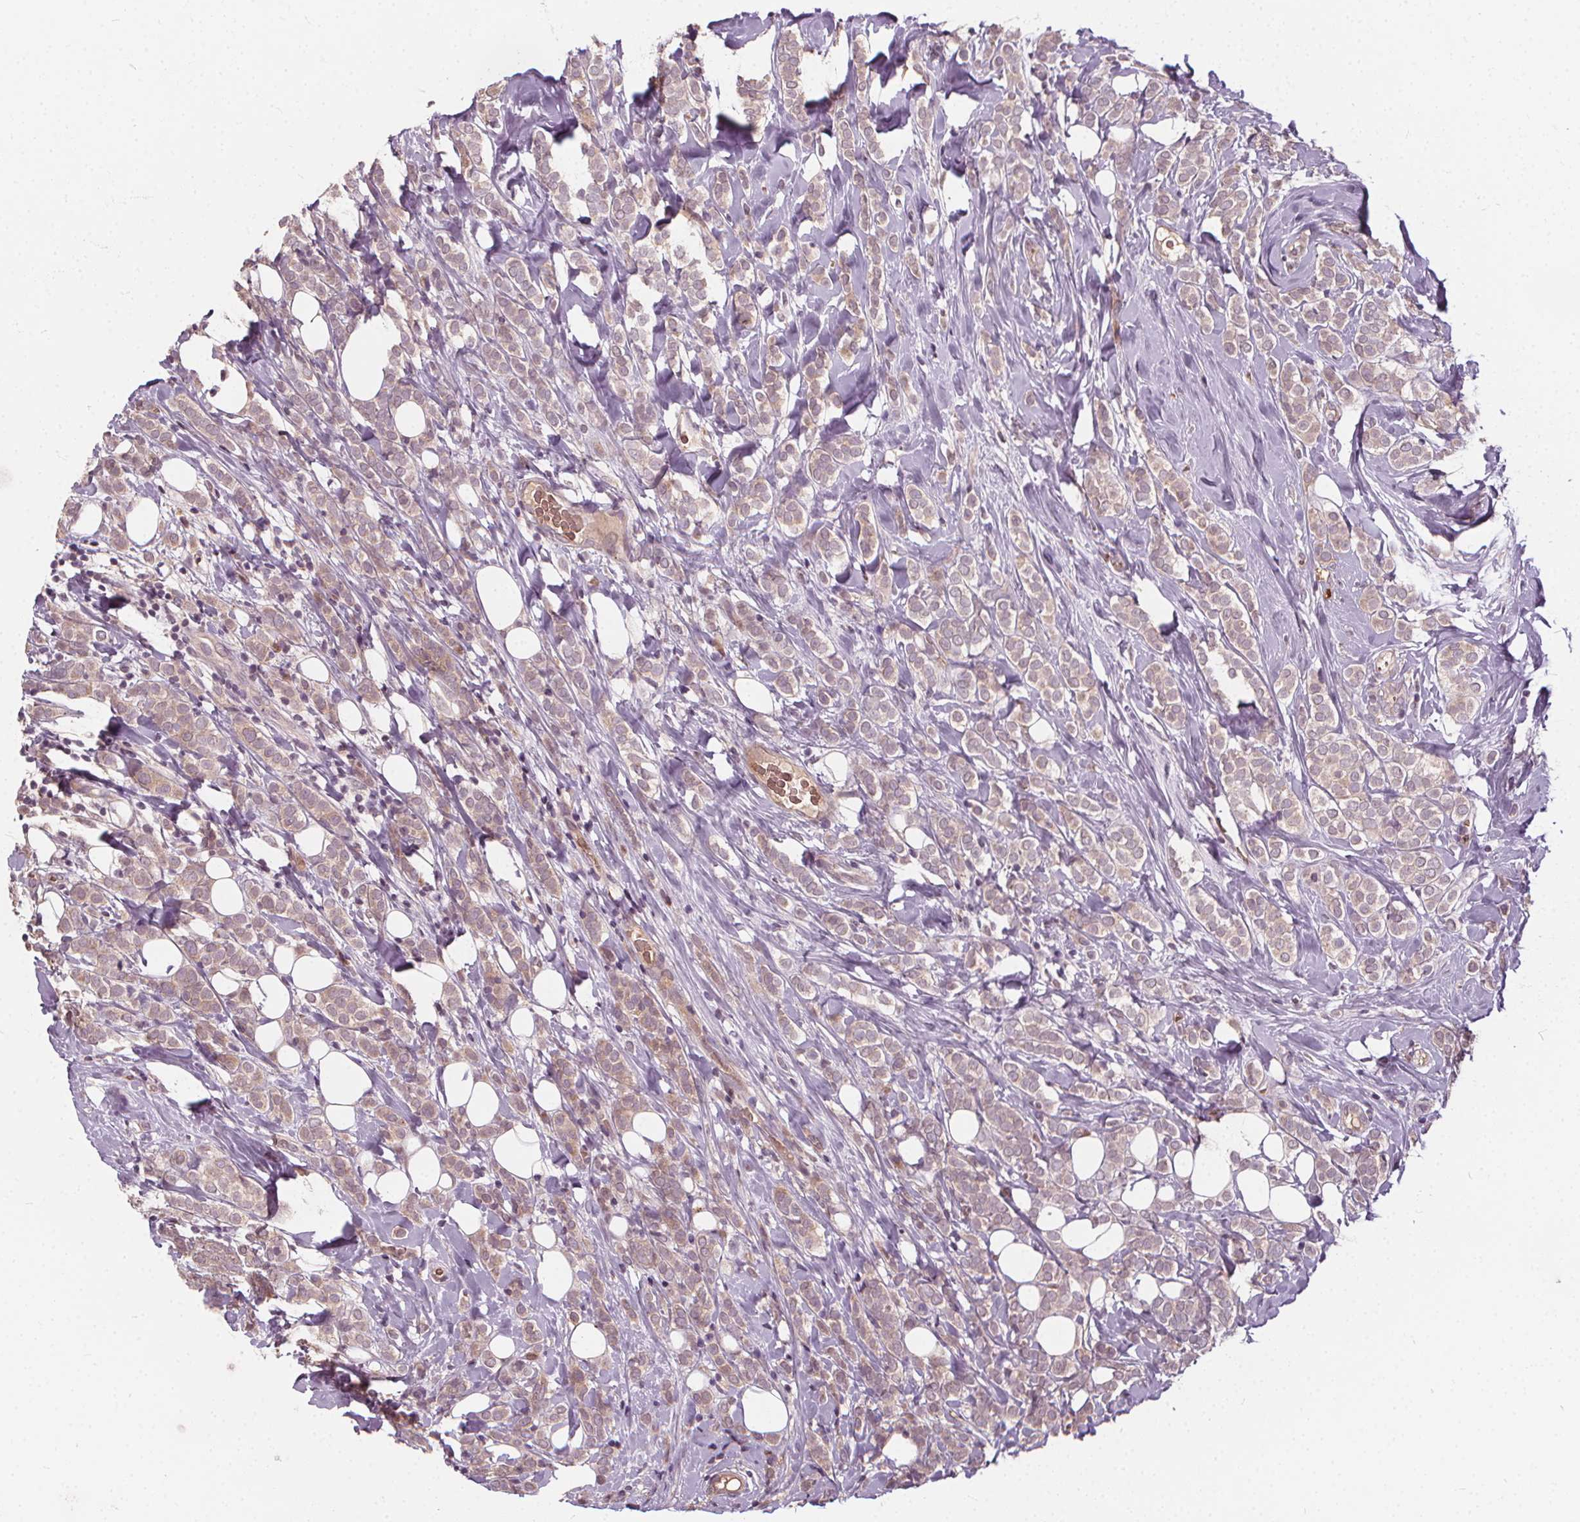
{"staining": {"intensity": "weak", "quantity": ">75%", "location": "cytoplasmic/membranous"}, "tissue": "breast cancer", "cell_type": "Tumor cells", "image_type": "cancer", "snomed": [{"axis": "morphology", "description": "Lobular carcinoma"}, {"axis": "topography", "description": "Breast"}], "caption": "This histopathology image exhibits breast cancer (lobular carcinoma) stained with immunohistochemistry (IHC) to label a protein in brown. The cytoplasmic/membranous of tumor cells show weak positivity for the protein. Nuclei are counter-stained blue.", "gene": "IPO13", "patient": {"sex": "female", "age": 49}}